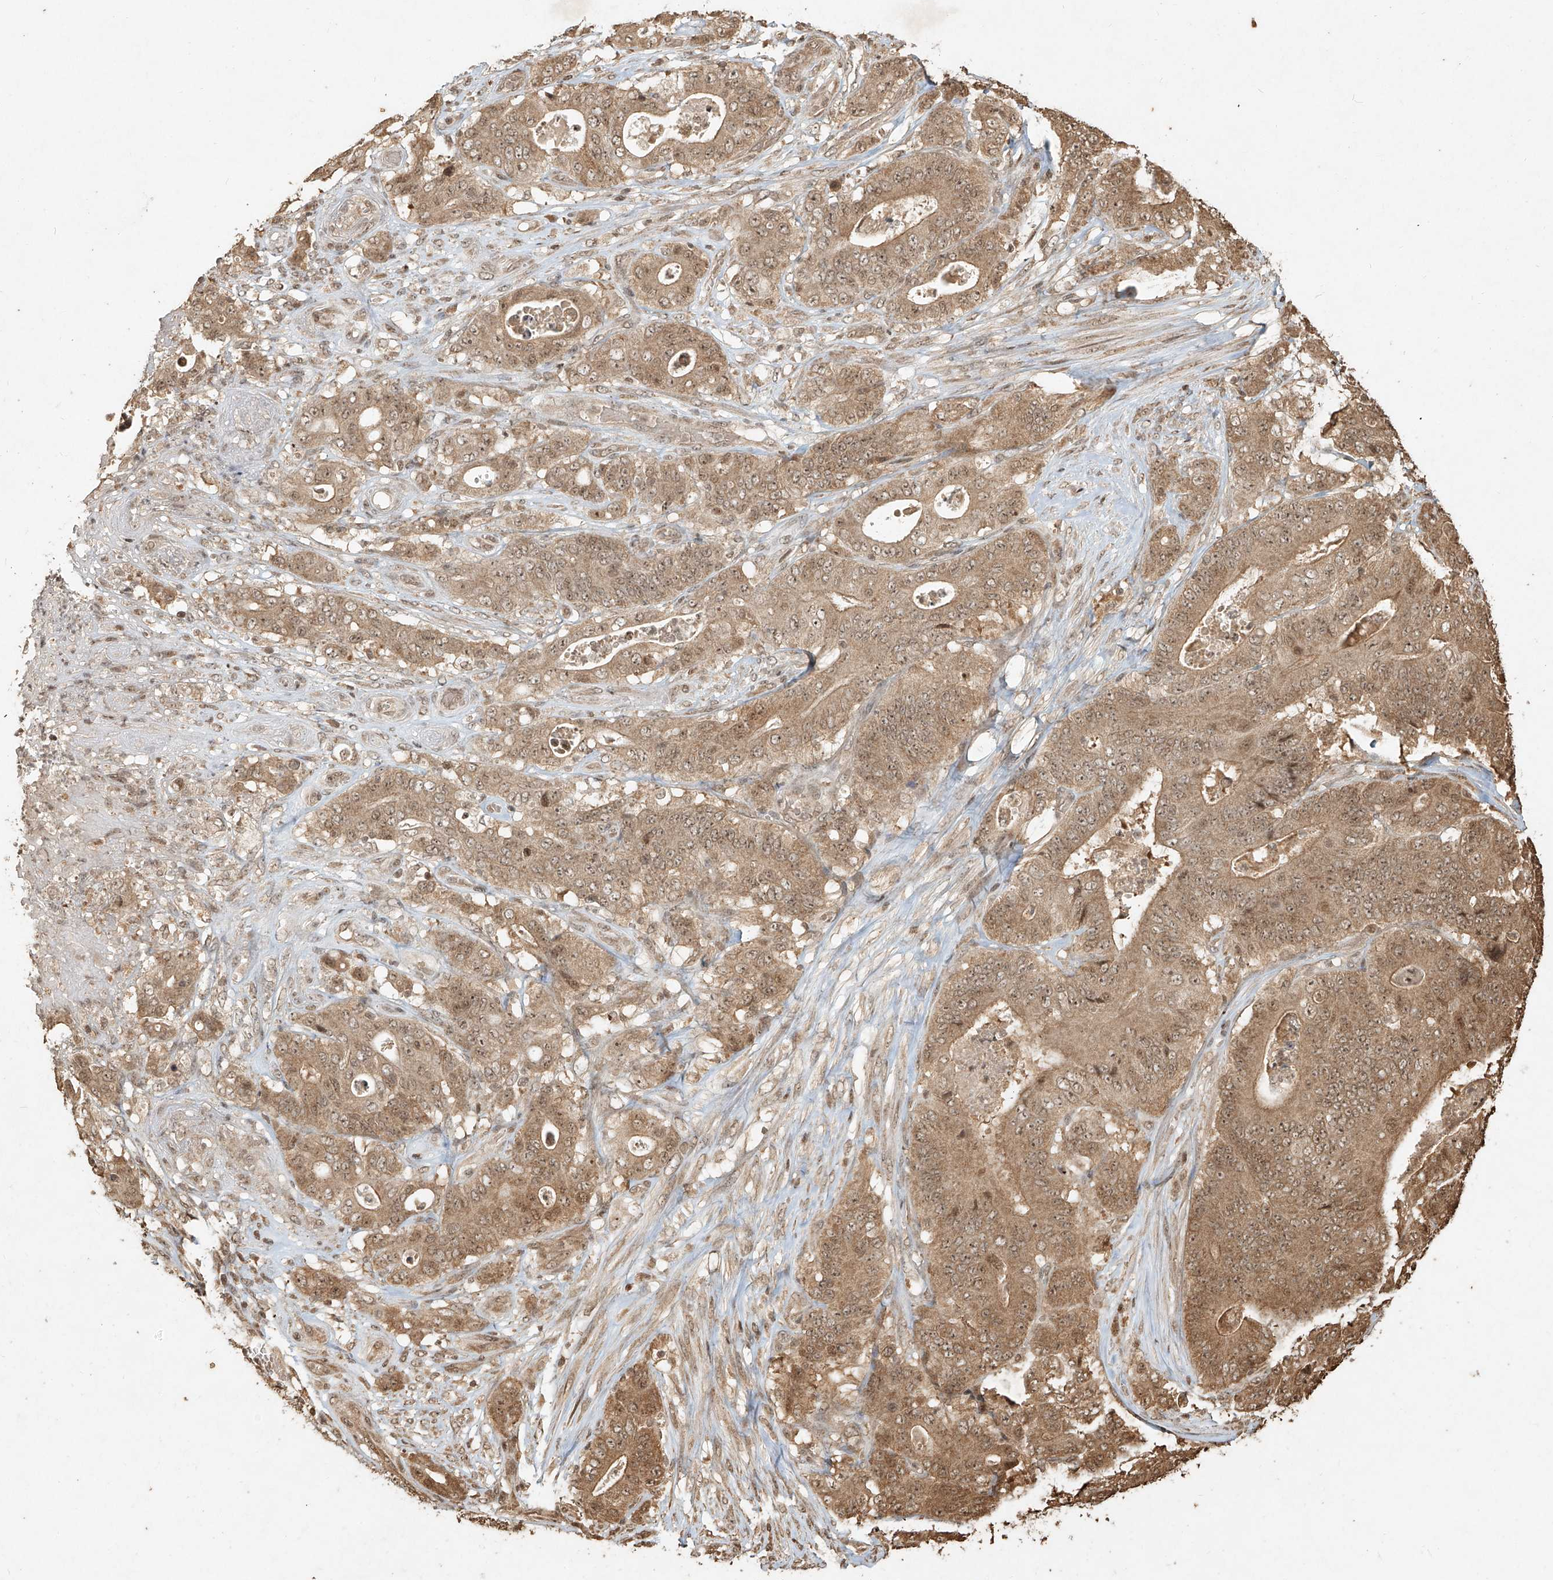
{"staining": {"intensity": "moderate", "quantity": ">75%", "location": "cytoplasmic/membranous,nuclear"}, "tissue": "stomach cancer", "cell_type": "Tumor cells", "image_type": "cancer", "snomed": [{"axis": "morphology", "description": "Adenocarcinoma, NOS"}, {"axis": "topography", "description": "Stomach"}], "caption": "Human stomach cancer stained for a protein (brown) exhibits moderate cytoplasmic/membranous and nuclear positive positivity in approximately >75% of tumor cells.", "gene": "UBE2K", "patient": {"sex": "female", "age": 73}}